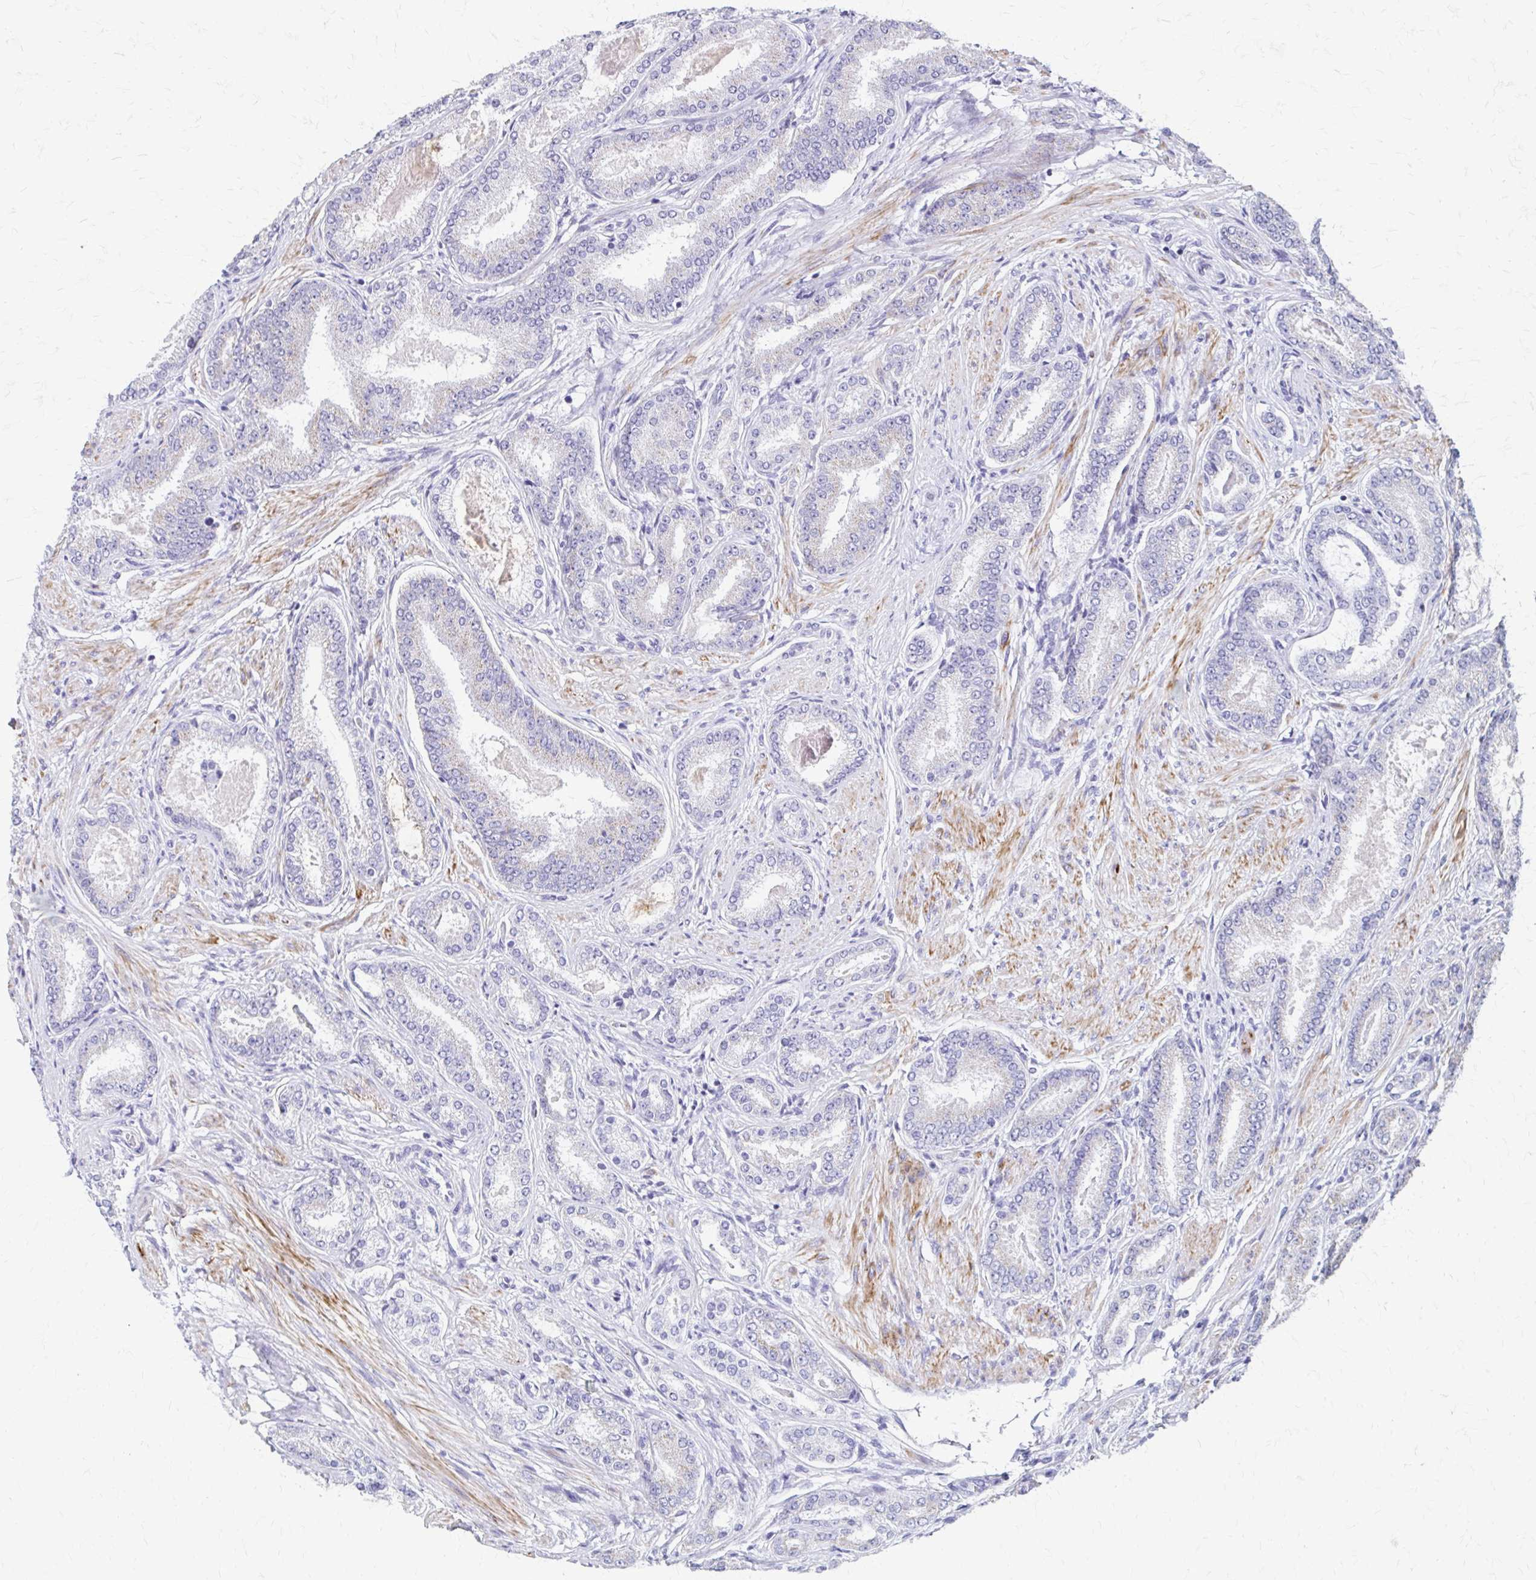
{"staining": {"intensity": "moderate", "quantity": "25%-75%", "location": "cytoplasmic/membranous"}, "tissue": "prostate cancer", "cell_type": "Tumor cells", "image_type": "cancer", "snomed": [{"axis": "morphology", "description": "Adenocarcinoma, High grade"}, {"axis": "topography", "description": "Prostate"}], "caption": "Prostate cancer stained for a protein (brown) reveals moderate cytoplasmic/membranous positive positivity in approximately 25%-75% of tumor cells.", "gene": "ZSCAN5B", "patient": {"sex": "male", "age": 63}}